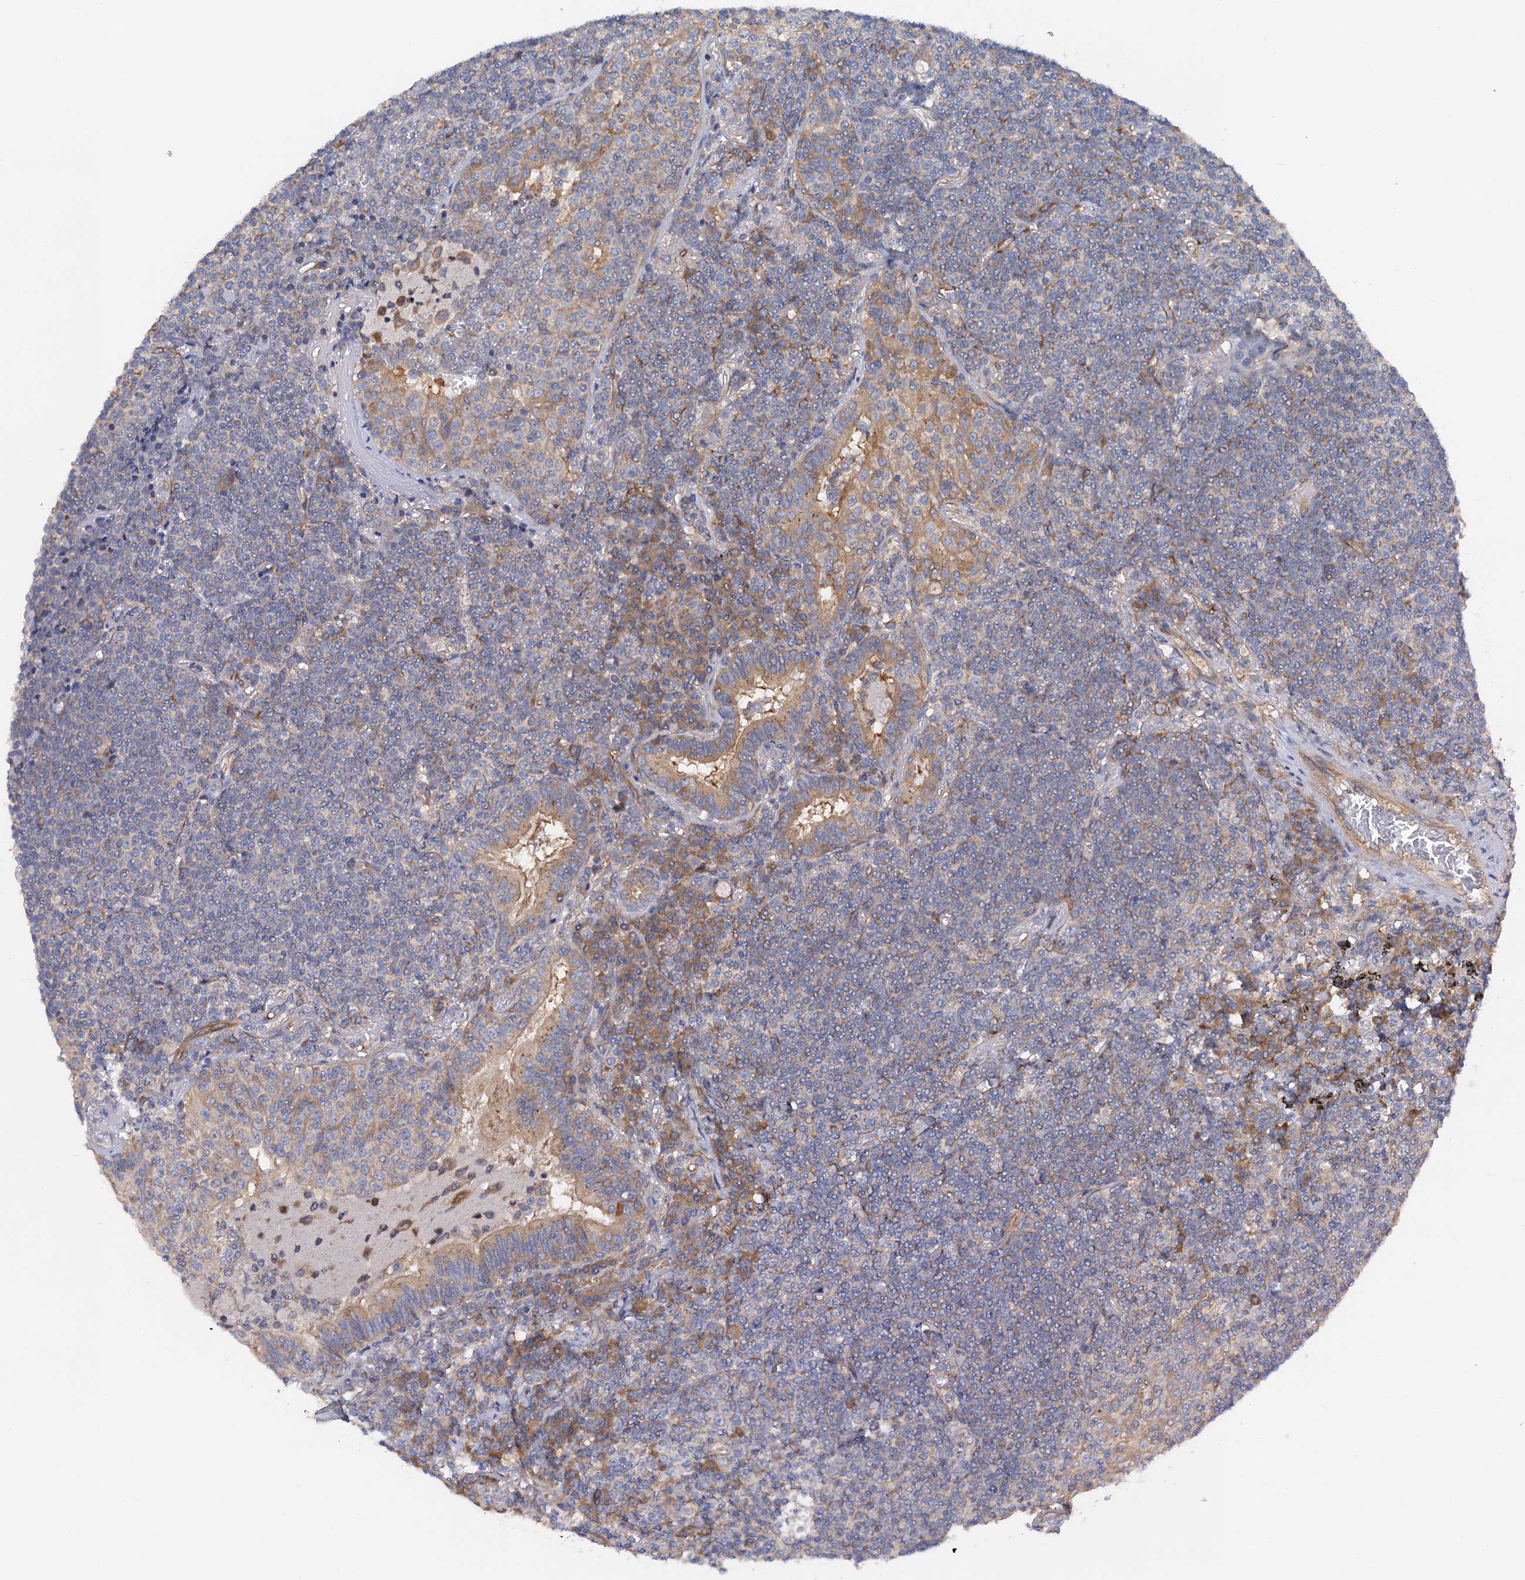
{"staining": {"intensity": "negative", "quantity": "none", "location": "none"}, "tissue": "lymphoma", "cell_type": "Tumor cells", "image_type": "cancer", "snomed": [{"axis": "morphology", "description": "Malignant lymphoma, non-Hodgkin's type, Low grade"}, {"axis": "topography", "description": "Lung"}], "caption": "DAB immunohistochemical staining of lymphoma reveals no significant staining in tumor cells. (Brightfield microscopy of DAB (3,3'-diaminobenzidine) immunohistochemistry at high magnification).", "gene": "MRPL48", "patient": {"sex": "female", "age": 71}}